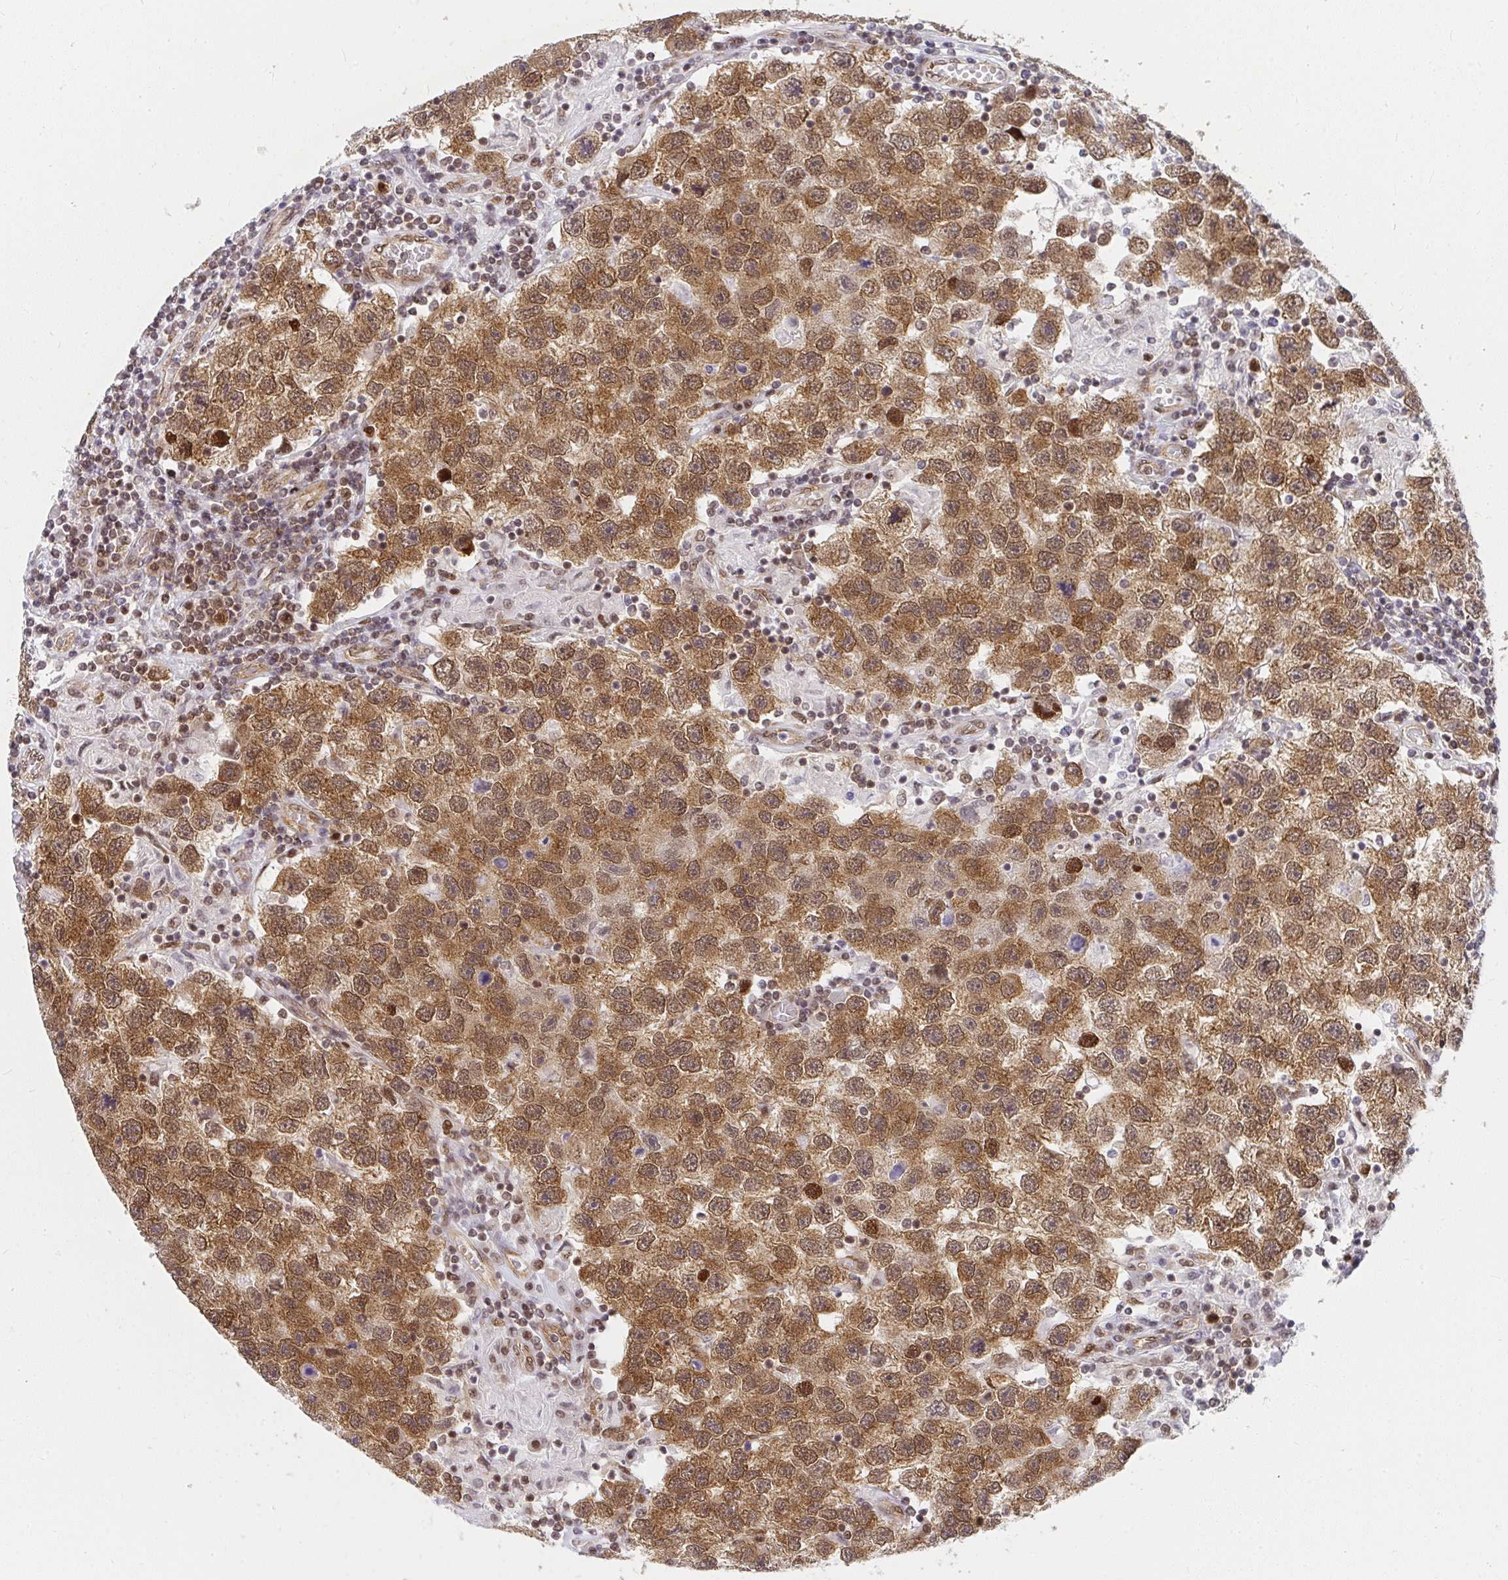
{"staining": {"intensity": "moderate", "quantity": ">75%", "location": "cytoplasmic/membranous,nuclear"}, "tissue": "testis cancer", "cell_type": "Tumor cells", "image_type": "cancer", "snomed": [{"axis": "morphology", "description": "Seminoma, NOS"}, {"axis": "topography", "description": "Testis"}], "caption": "Brown immunohistochemical staining in human testis seminoma demonstrates moderate cytoplasmic/membranous and nuclear staining in approximately >75% of tumor cells.", "gene": "SYNCRIP", "patient": {"sex": "male", "age": 26}}